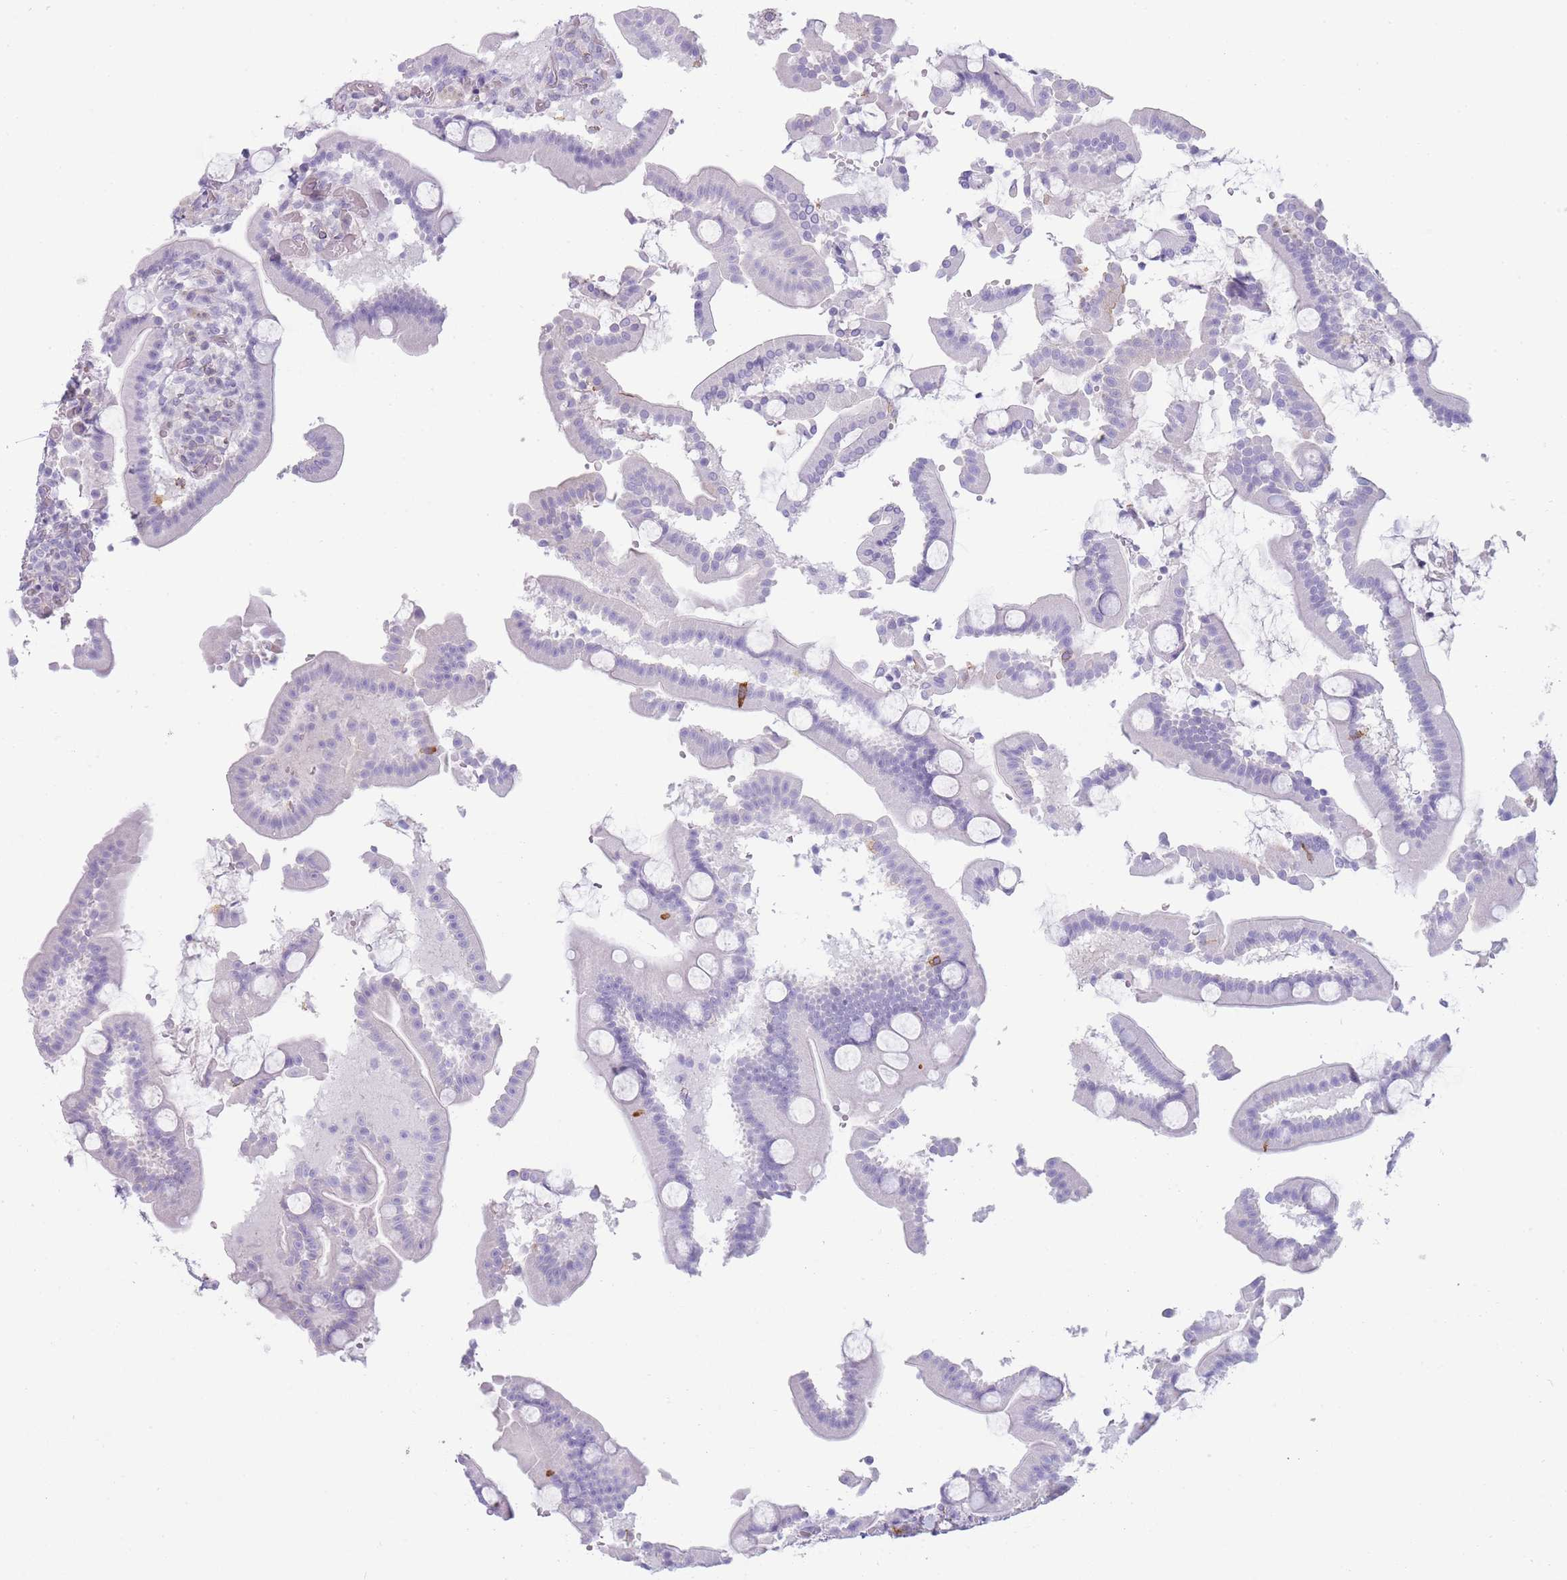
{"staining": {"intensity": "strong", "quantity": "<25%", "location": "cytoplasmic/membranous"}, "tissue": "duodenum", "cell_type": "Glandular cells", "image_type": "normal", "snomed": [{"axis": "morphology", "description": "Normal tissue, NOS"}, {"axis": "topography", "description": "Duodenum"}], "caption": "Brown immunohistochemical staining in benign human duodenum shows strong cytoplasmic/membranous staining in about <25% of glandular cells. (DAB (3,3'-diaminobenzidine) IHC, brown staining for protein, blue staining for nuclei).", "gene": "UTP14A", "patient": {"sex": "male", "age": 55}}